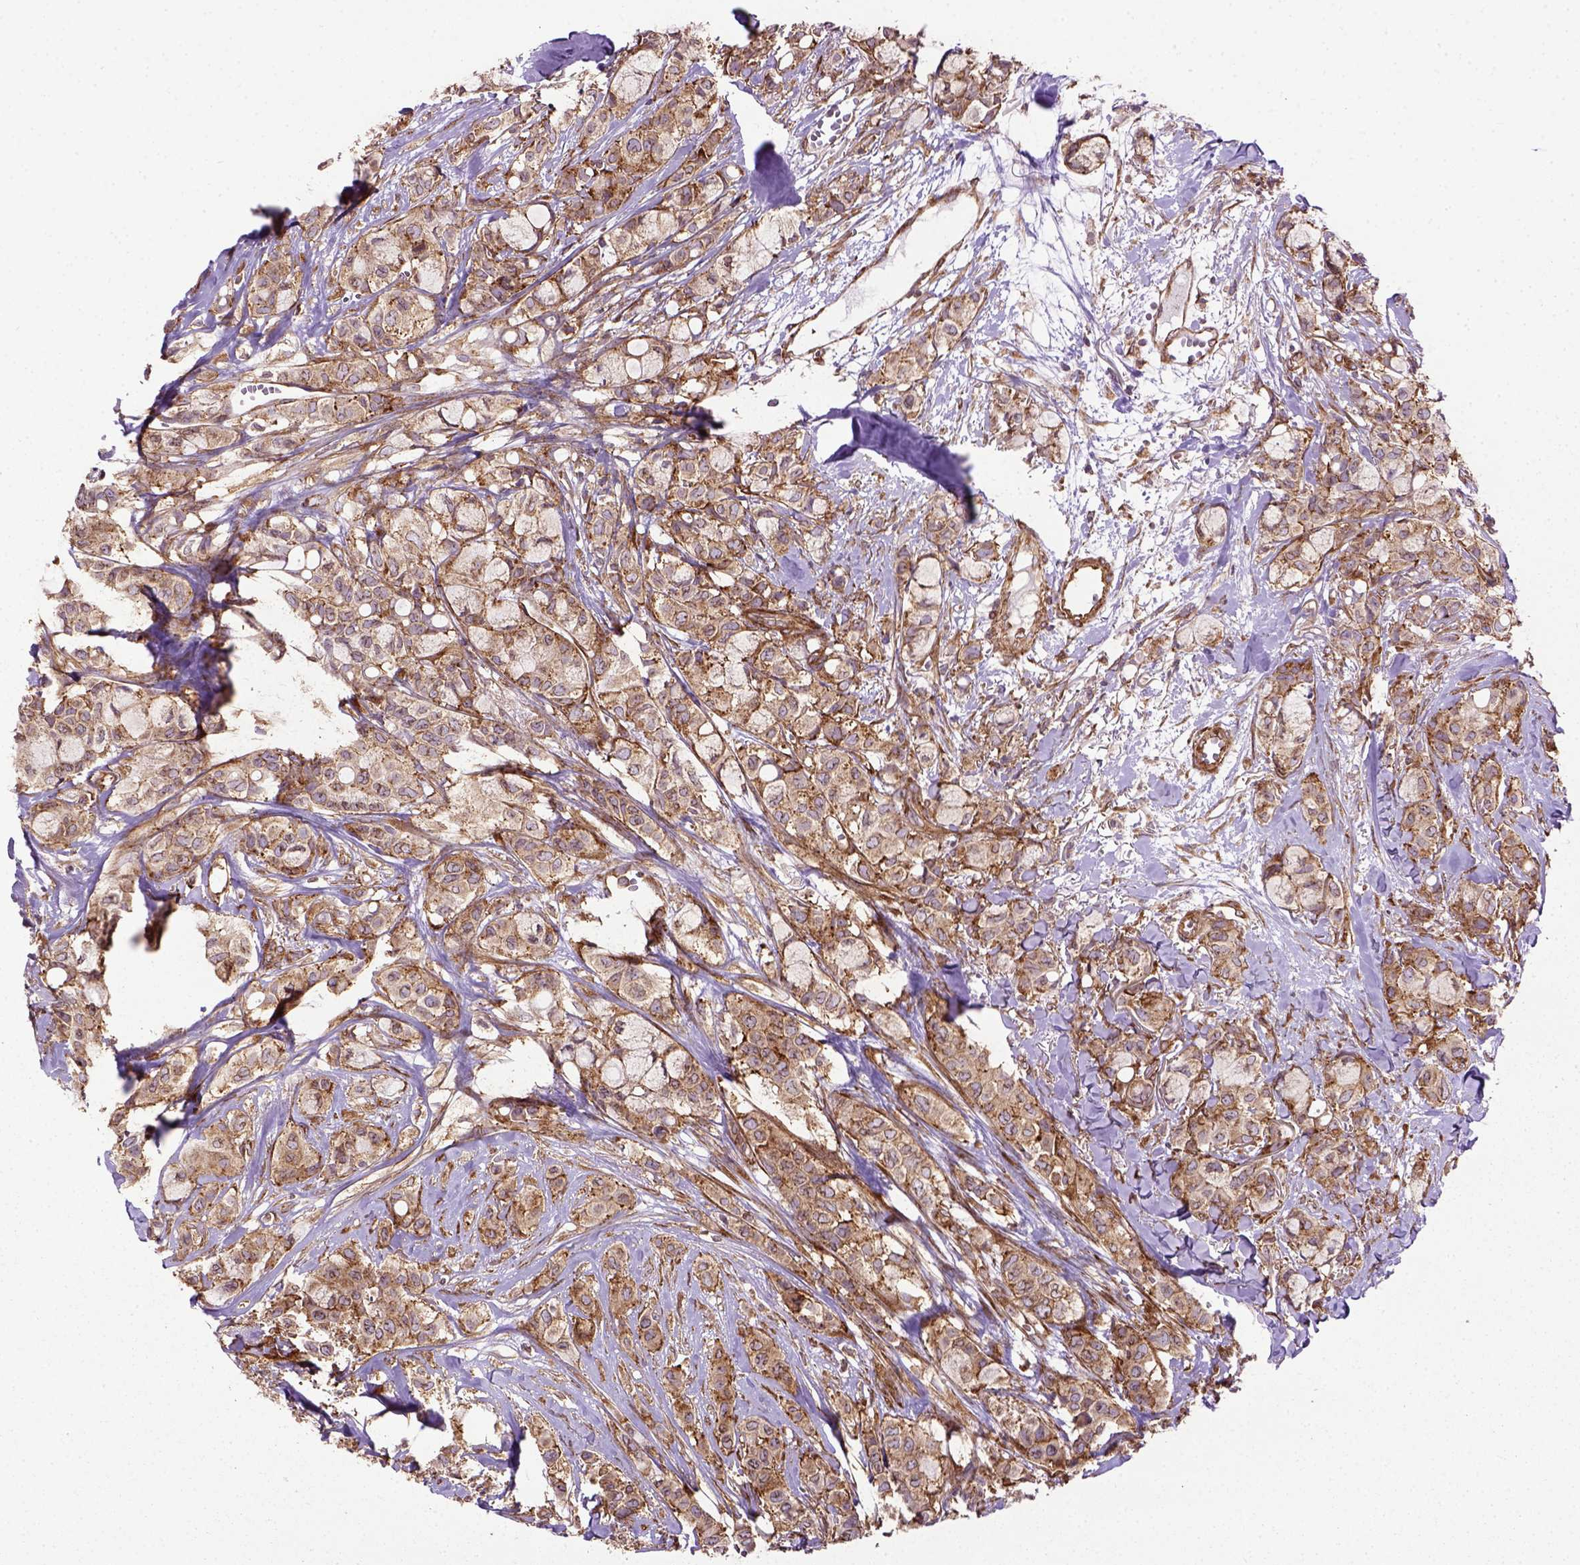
{"staining": {"intensity": "strong", "quantity": ">75%", "location": "cytoplasmic/membranous"}, "tissue": "breast cancer", "cell_type": "Tumor cells", "image_type": "cancer", "snomed": [{"axis": "morphology", "description": "Duct carcinoma"}, {"axis": "topography", "description": "Breast"}], "caption": "Immunohistochemistry (DAB) staining of invasive ductal carcinoma (breast) demonstrates strong cytoplasmic/membranous protein positivity in about >75% of tumor cells.", "gene": "CAPRIN1", "patient": {"sex": "female", "age": 85}}